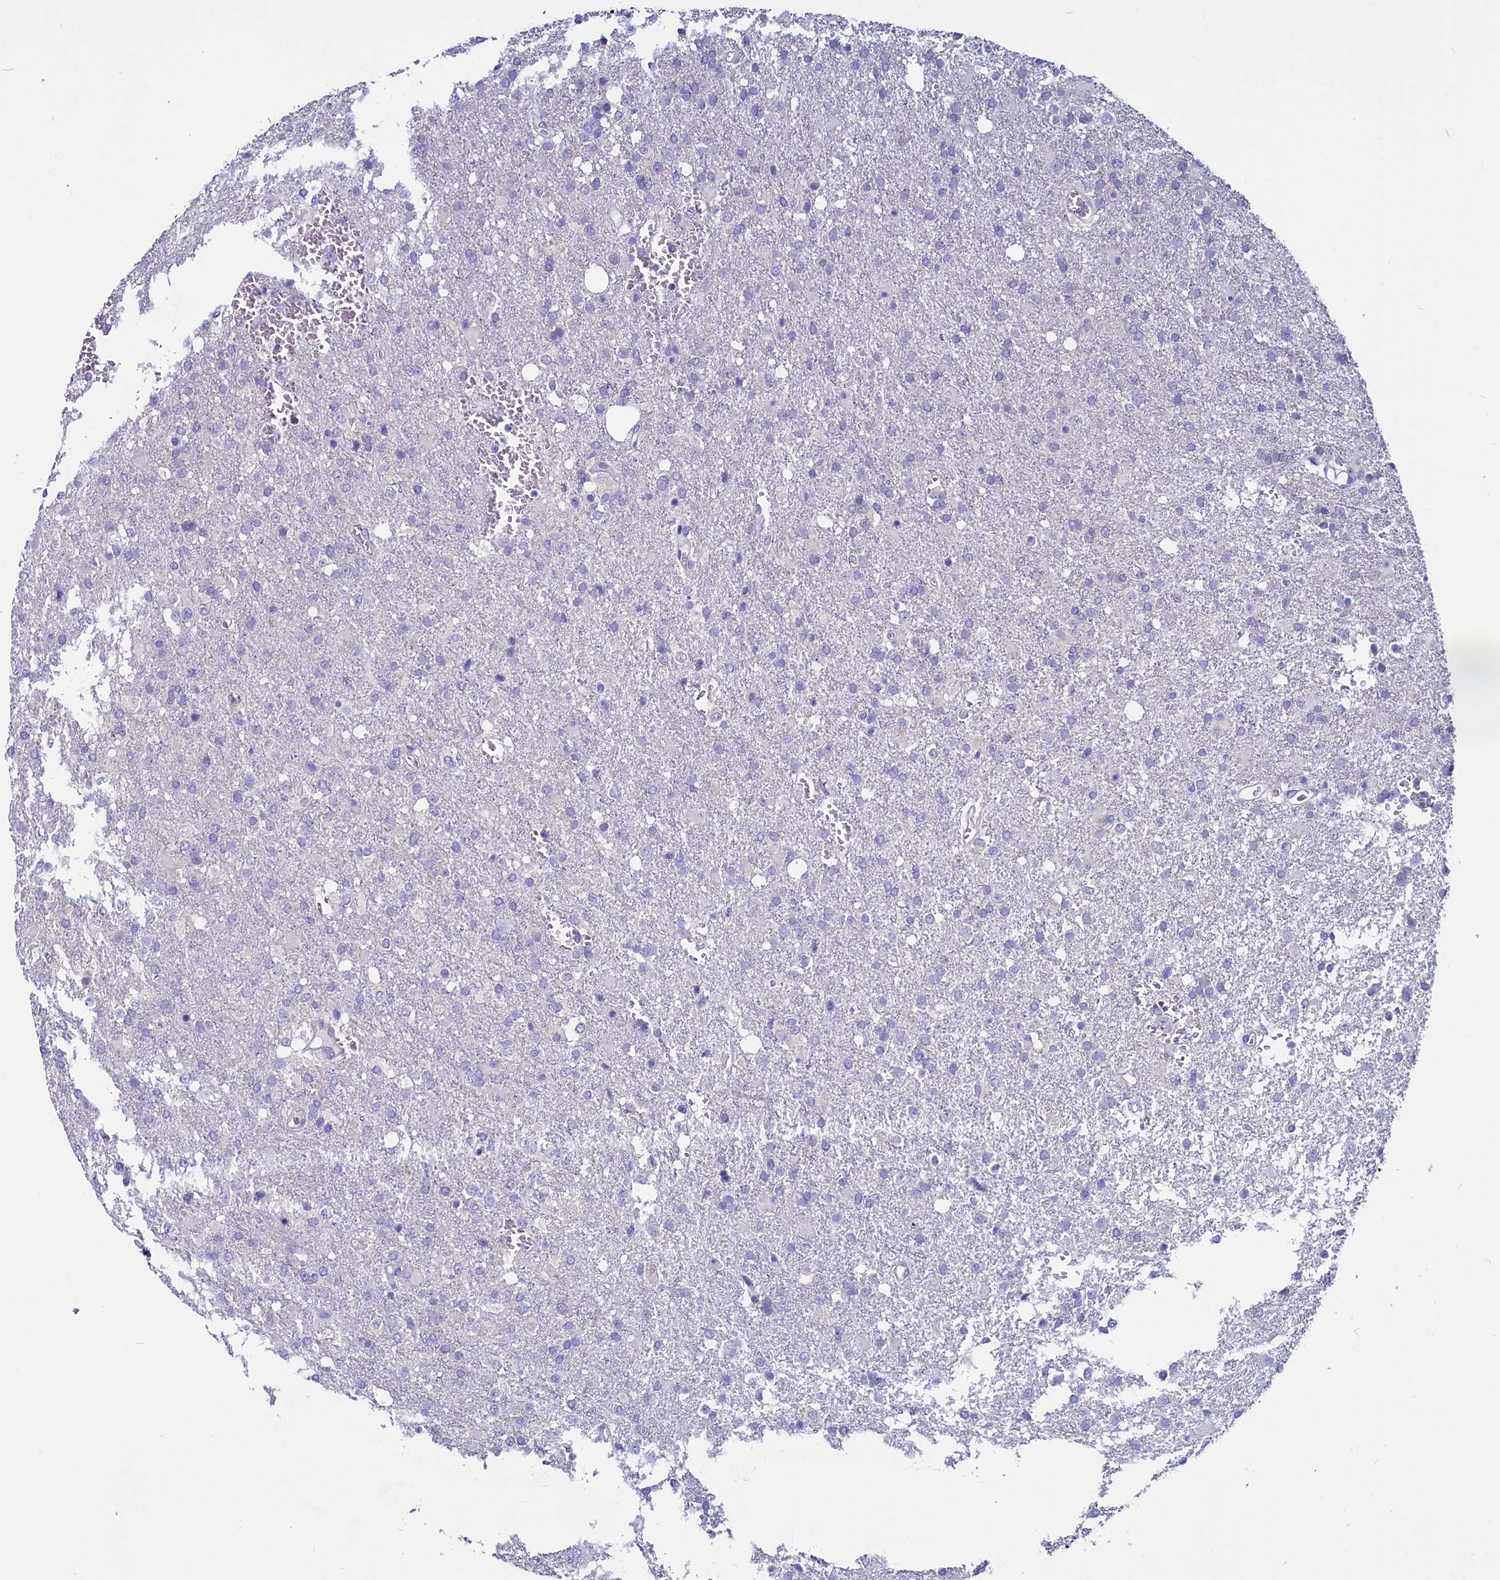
{"staining": {"intensity": "negative", "quantity": "none", "location": "none"}, "tissue": "glioma", "cell_type": "Tumor cells", "image_type": "cancer", "snomed": [{"axis": "morphology", "description": "Glioma, malignant, High grade"}, {"axis": "topography", "description": "Brain"}], "caption": "Immunohistochemistry (IHC) of malignant glioma (high-grade) reveals no staining in tumor cells. (Brightfield microscopy of DAB immunohistochemistry at high magnification).", "gene": "CIAPIN1", "patient": {"sex": "female", "age": 74}}